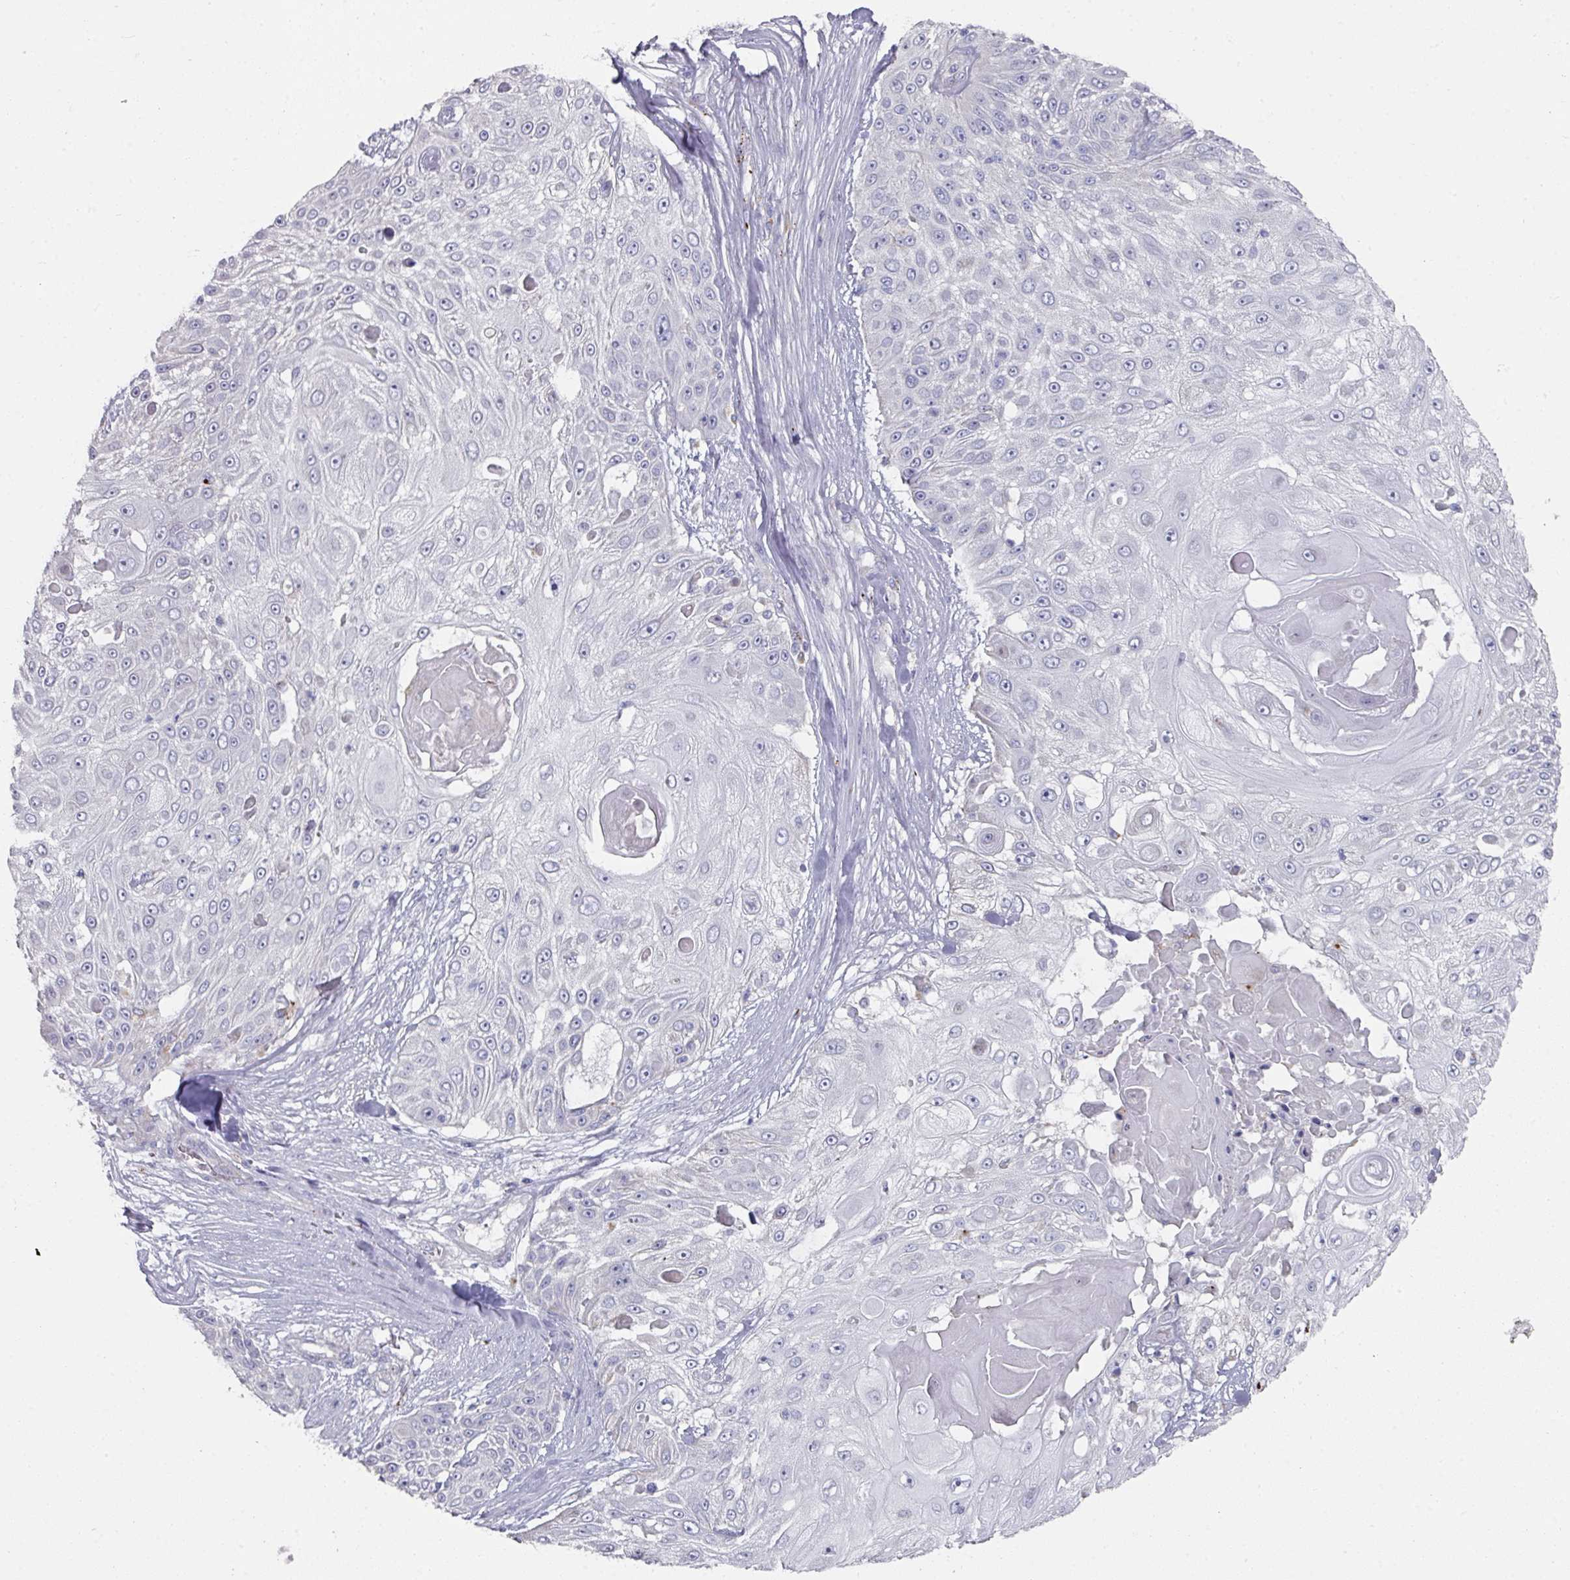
{"staining": {"intensity": "negative", "quantity": "none", "location": "none"}, "tissue": "skin cancer", "cell_type": "Tumor cells", "image_type": "cancer", "snomed": [{"axis": "morphology", "description": "Squamous cell carcinoma, NOS"}, {"axis": "topography", "description": "Skin"}], "caption": "Tumor cells show no significant positivity in skin cancer.", "gene": "NT5C1A", "patient": {"sex": "female", "age": 86}}